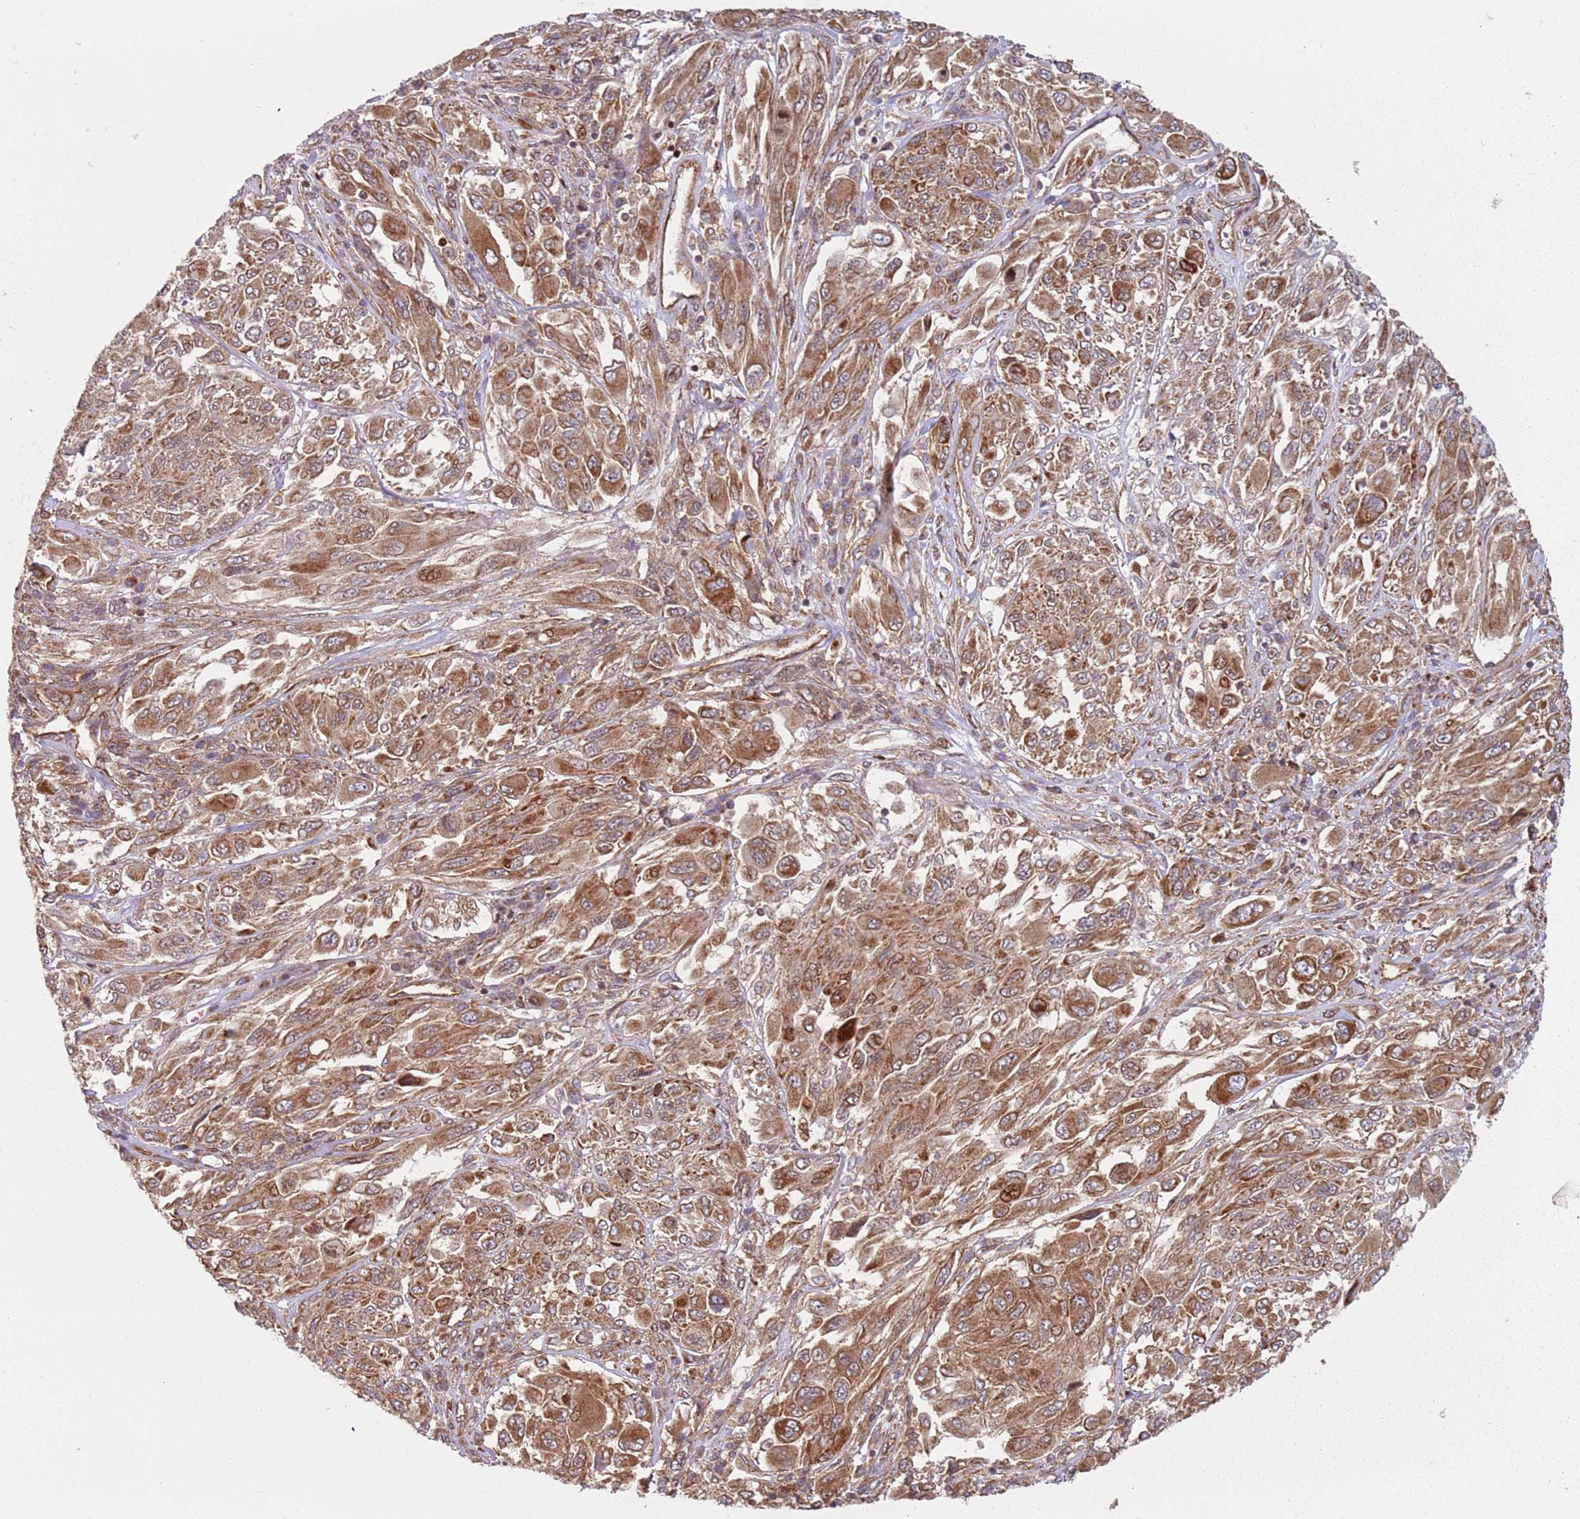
{"staining": {"intensity": "moderate", "quantity": ">75%", "location": "cytoplasmic/membranous"}, "tissue": "melanoma", "cell_type": "Tumor cells", "image_type": "cancer", "snomed": [{"axis": "morphology", "description": "Malignant melanoma, NOS"}, {"axis": "topography", "description": "Skin"}], "caption": "Immunohistochemistry (IHC) histopathology image of neoplastic tissue: melanoma stained using IHC shows medium levels of moderate protein expression localized specifically in the cytoplasmic/membranous of tumor cells, appearing as a cytoplasmic/membranous brown color.", "gene": "HNRNPLL", "patient": {"sex": "female", "age": 91}}